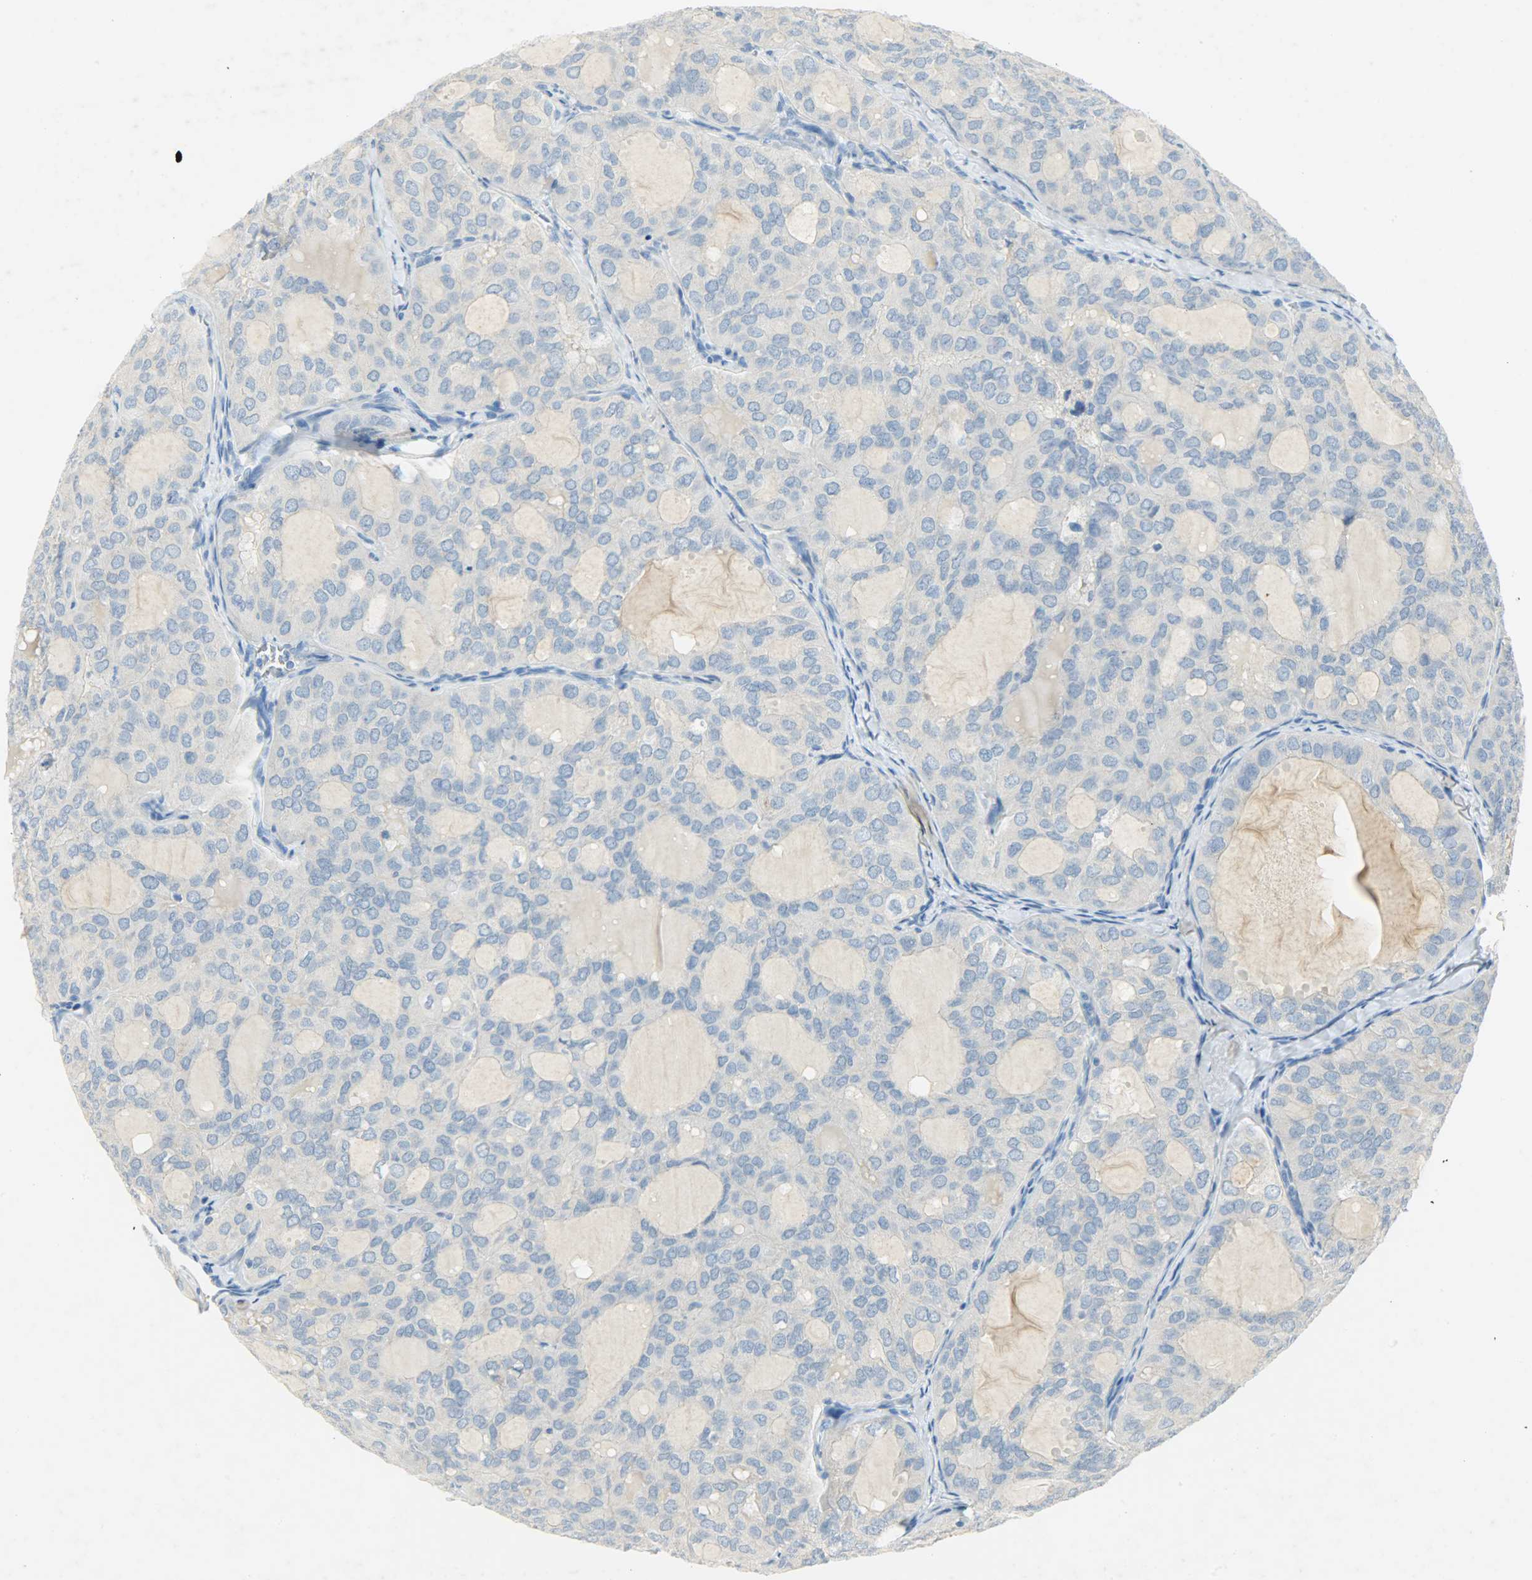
{"staining": {"intensity": "weak", "quantity": ">75%", "location": "cytoplasmic/membranous"}, "tissue": "thyroid cancer", "cell_type": "Tumor cells", "image_type": "cancer", "snomed": [{"axis": "morphology", "description": "Follicular adenoma carcinoma, NOS"}, {"axis": "topography", "description": "Thyroid gland"}], "caption": "Follicular adenoma carcinoma (thyroid) was stained to show a protein in brown. There is low levels of weak cytoplasmic/membranous staining in about >75% of tumor cells.", "gene": "PROM1", "patient": {"sex": "male", "age": 75}}